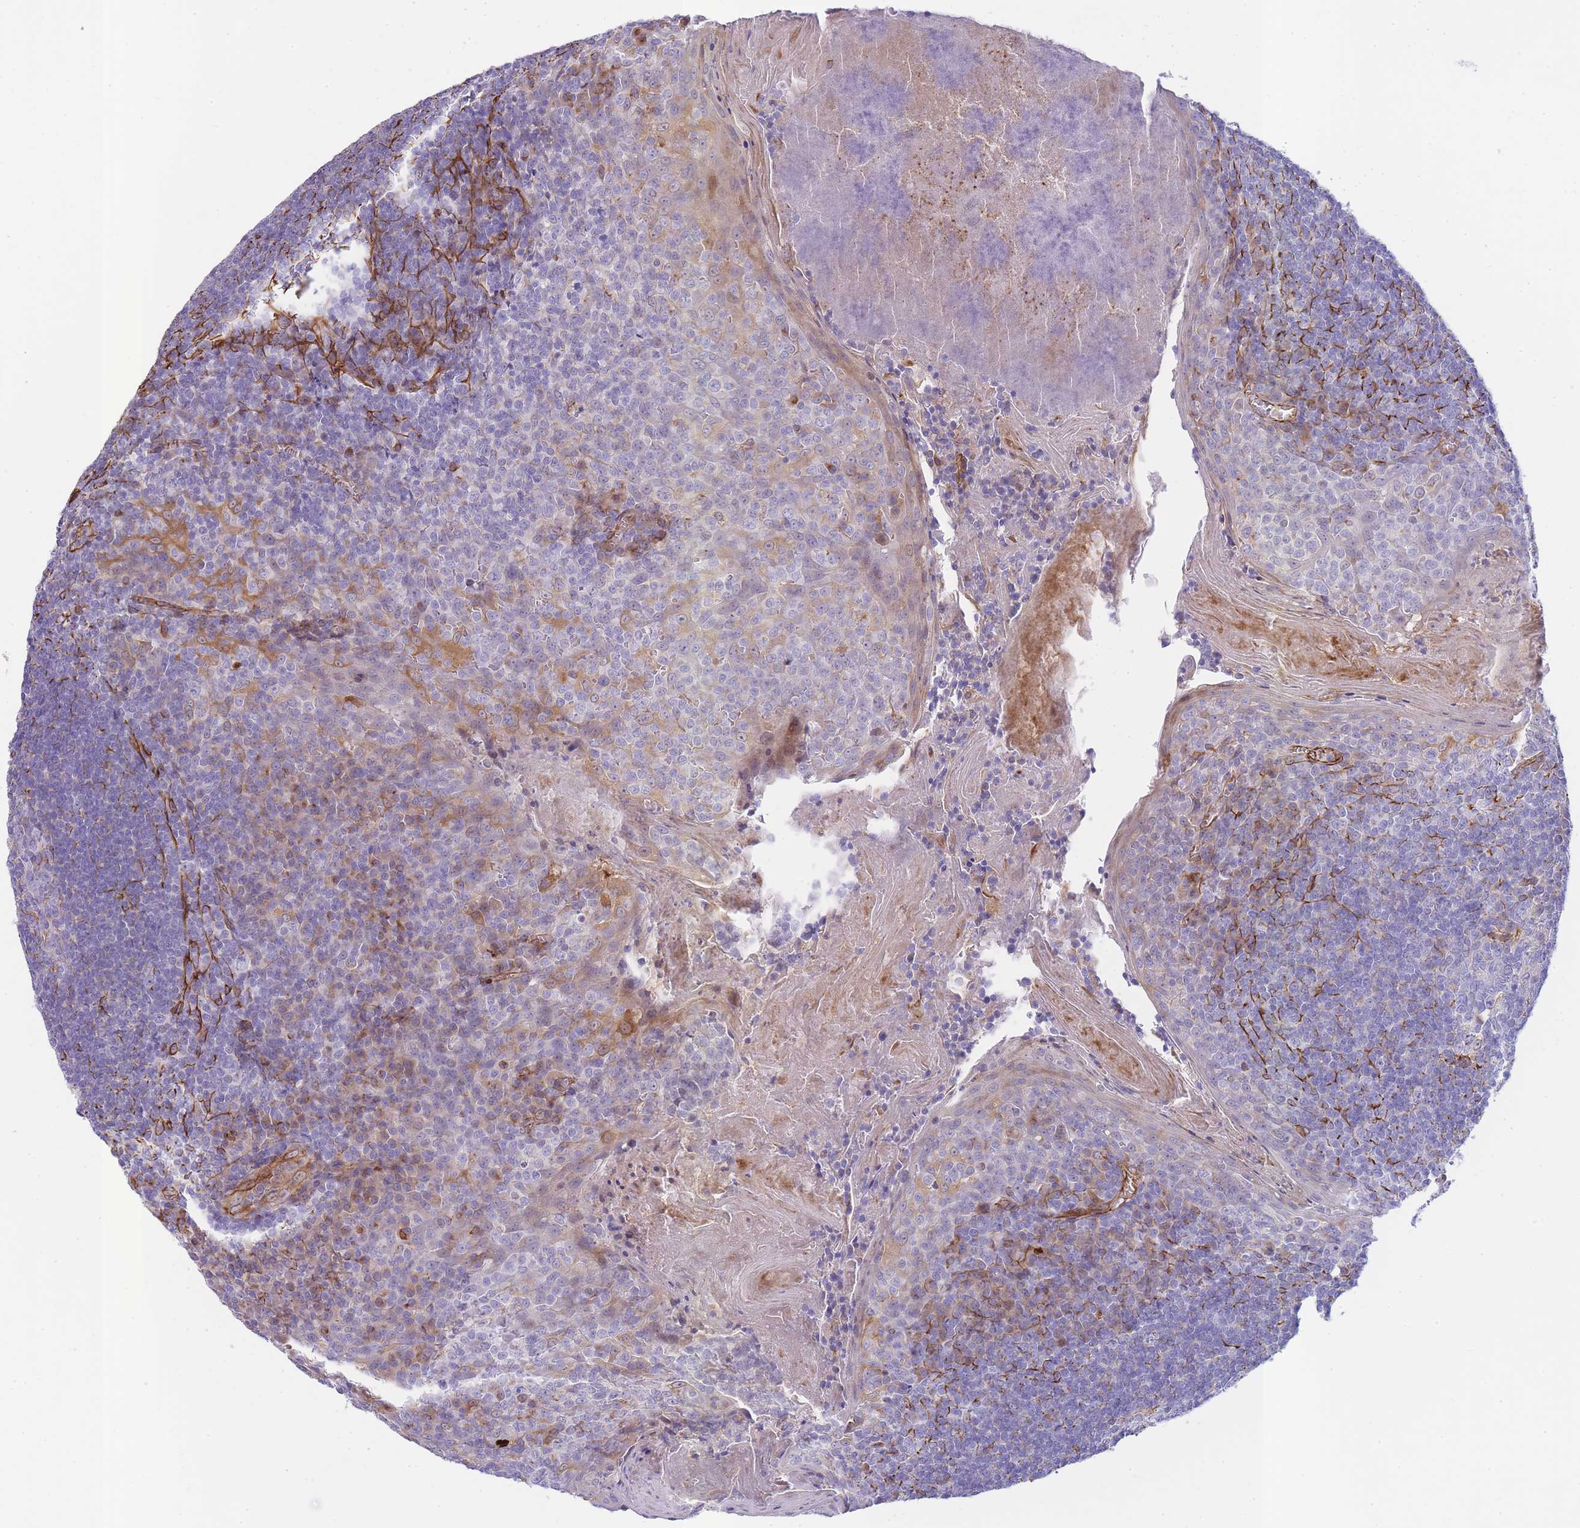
{"staining": {"intensity": "negative", "quantity": "none", "location": "none"}, "tissue": "tonsil", "cell_type": "Germinal center cells", "image_type": "normal", "snomed": [{"axis": "morphology", "description": "Normal tissue, NOS"}, {"axis": "topography", "description": "Tonsil"}], "caption": "Protein analysis of normal tonsil reveals no significant expression in germinal center cells.", "gene": "ECPAS", "patient": {"sex": "male", "age": 27}}